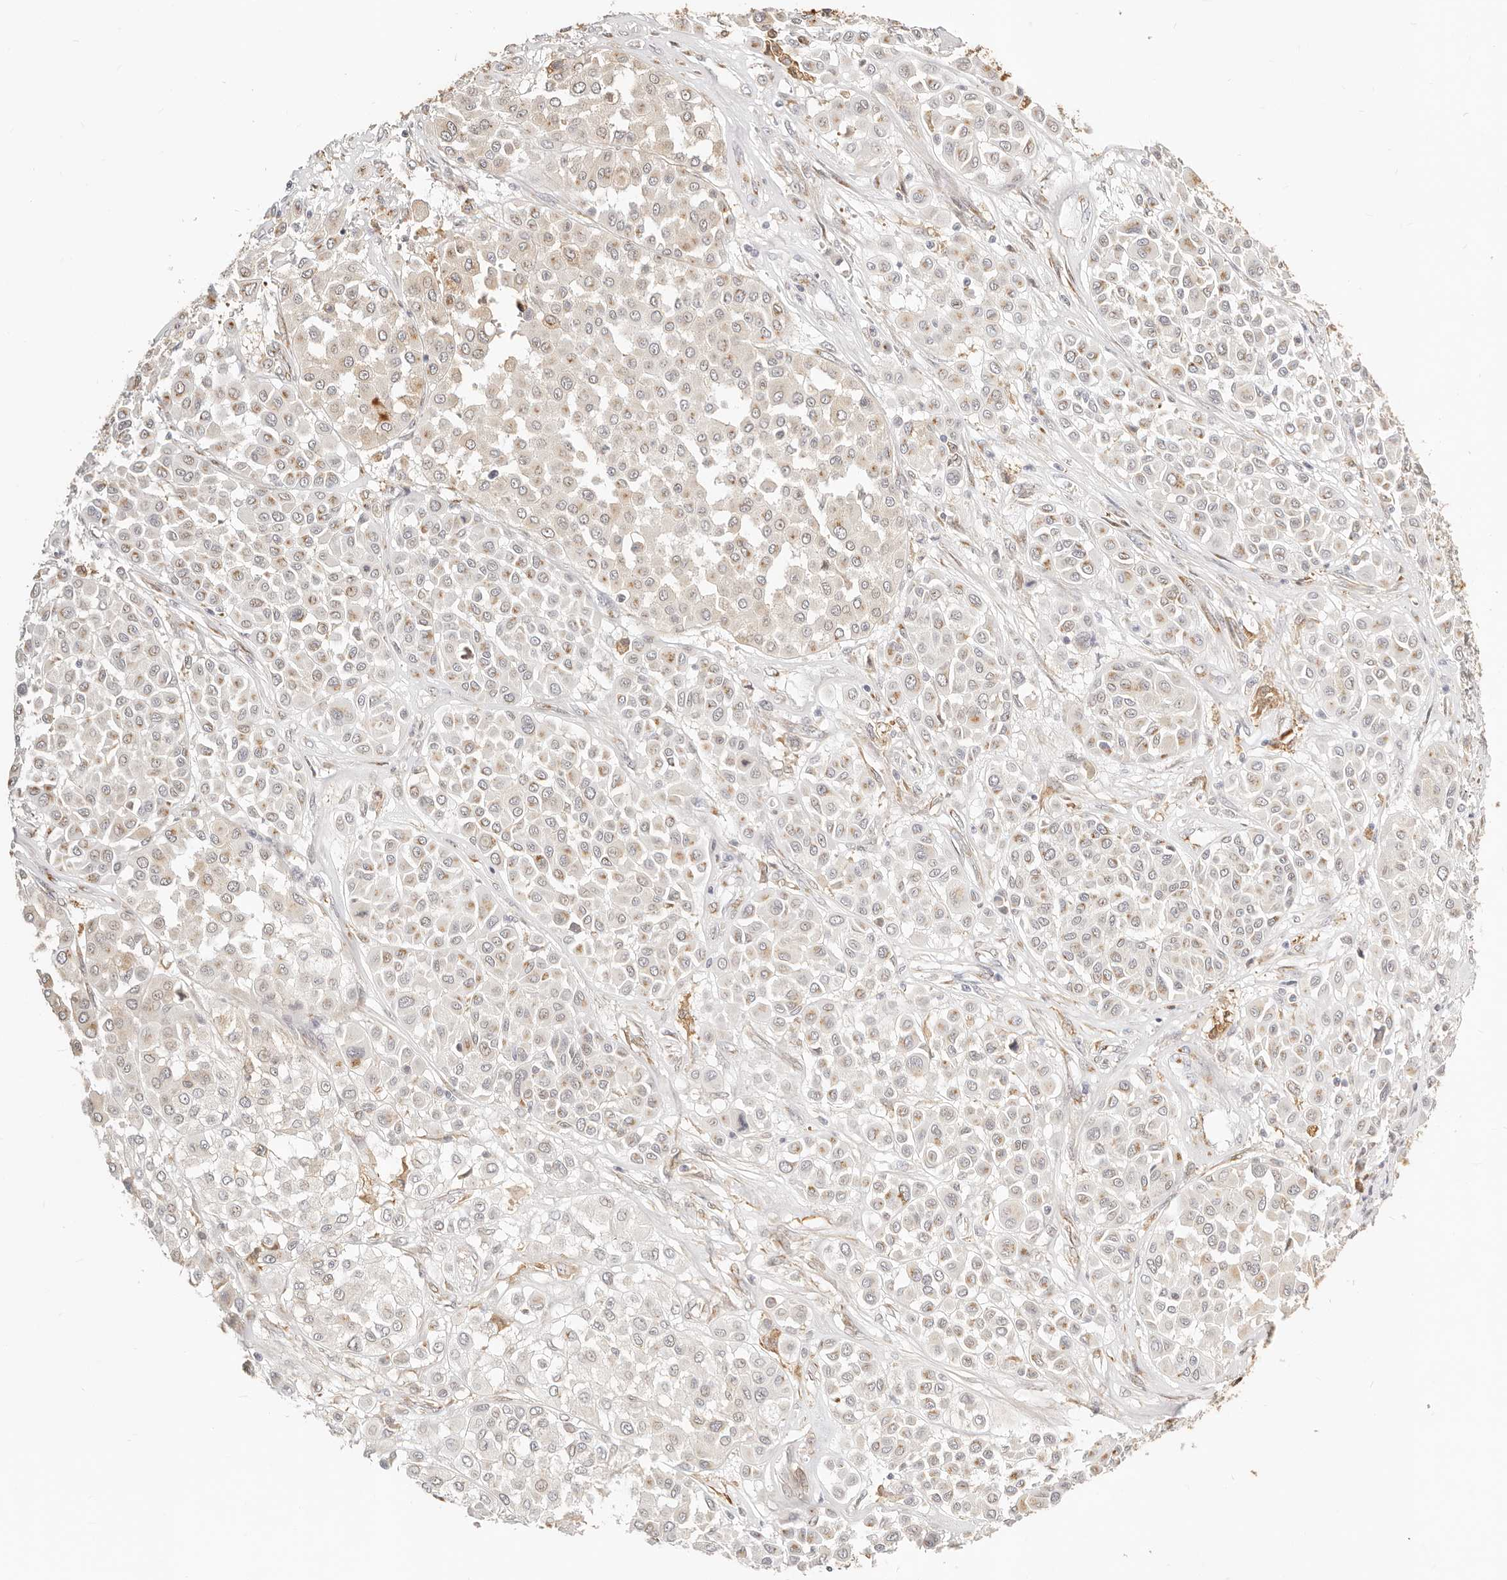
{"staining": {"intensity": "weak", "quantity": "25%-75%", "location": "cytoplasmic/membranous"}, "tissue": "melanoma", "cell_type": "Tumor cells", "image_type": "cancer", "snomed": [{"axis": "morphology", "description": "Malignant melanoma, Metastatic site"}, {"axis": "topography", "description": "Soft tissue"}], "caption": "High-power microscopy captured an immunohistochemistry micrograph of malignant melanoma (metastatic site), revealing weak cytoplasmic/membranous staining in about 25%-75% of tumor cells.", "gene": "FAM20B", "patient": {"sex": "male", "age": 41}}